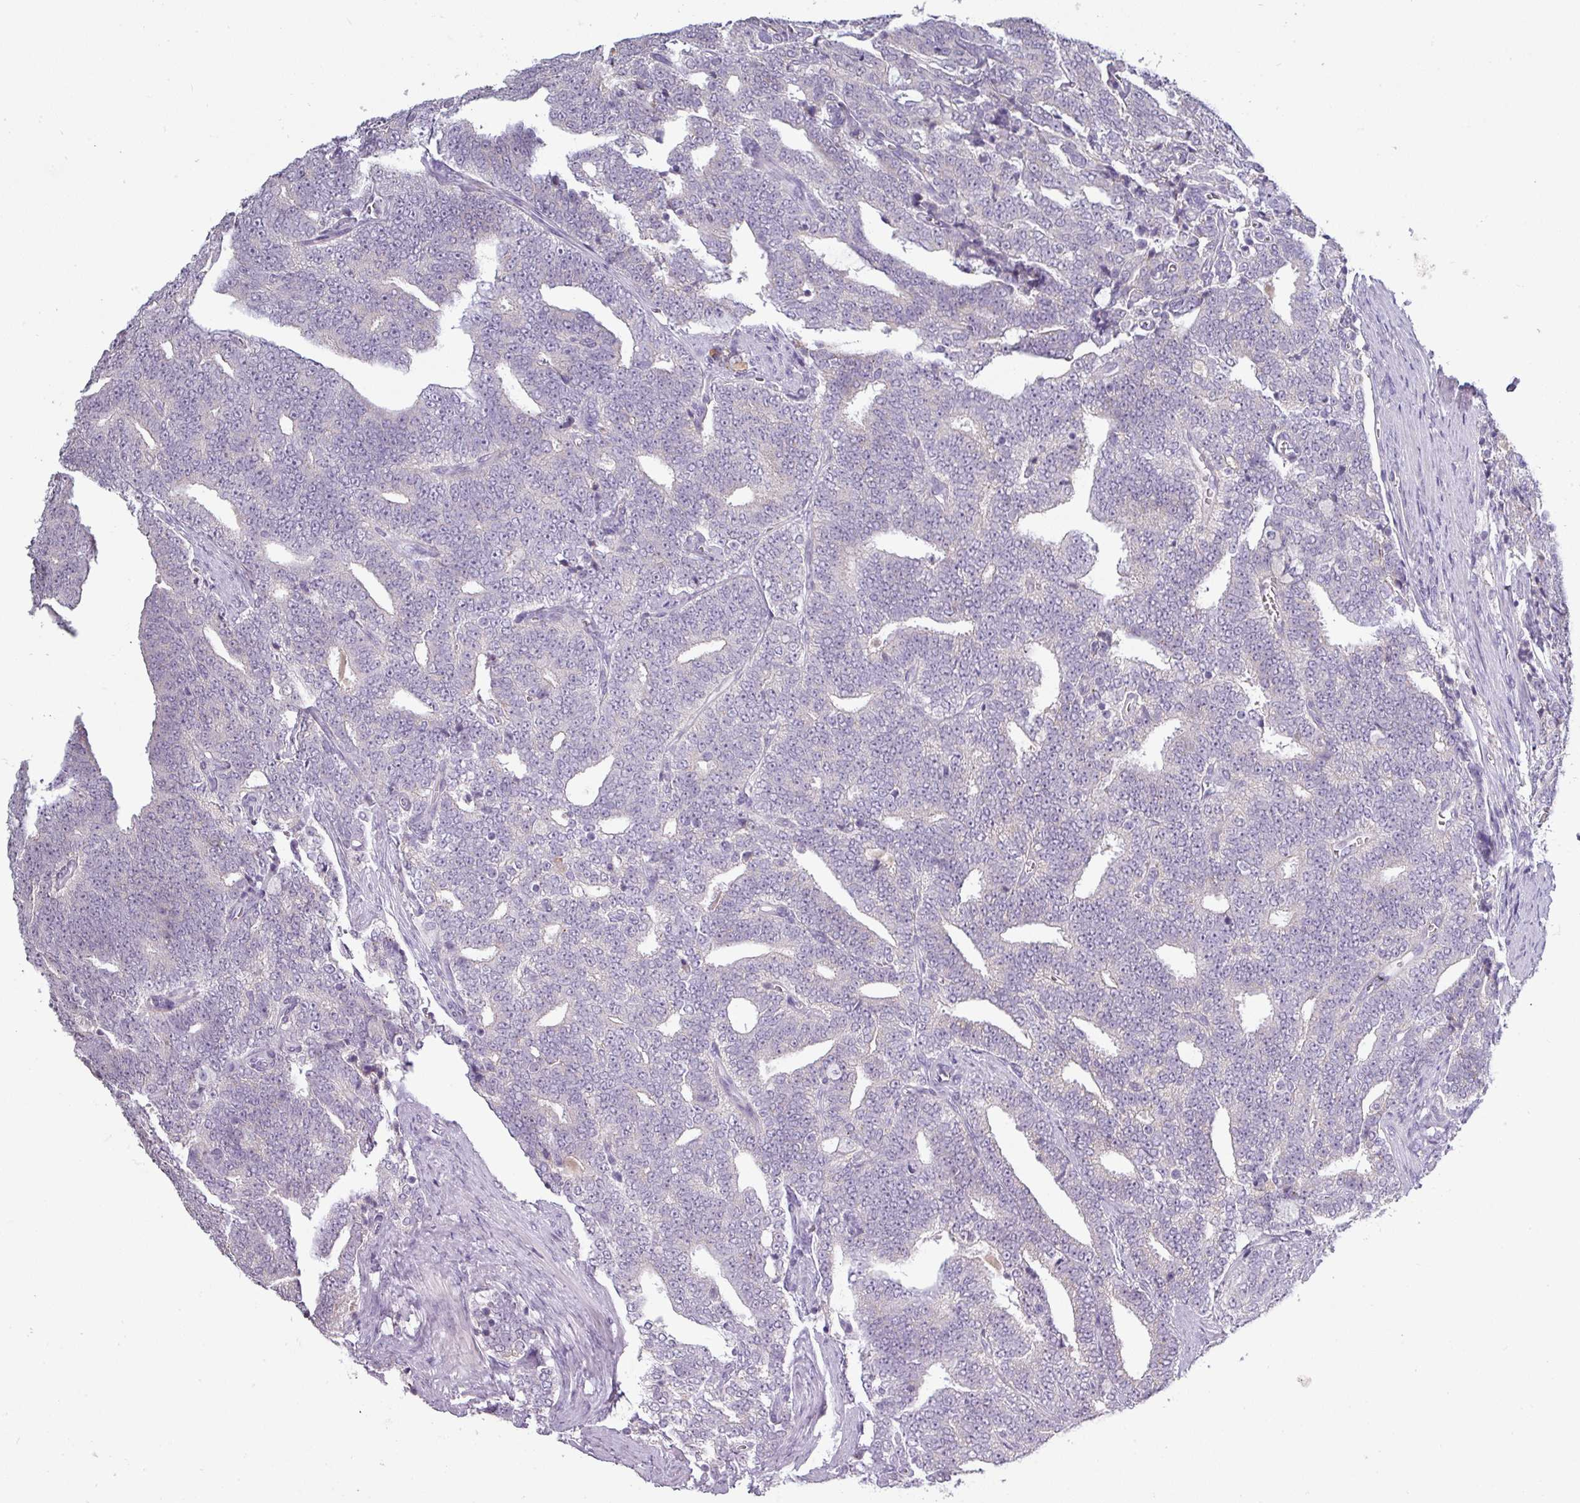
{"staining": {"intensity": "negative", "quantity": "none", "location": "none"}, "tissue": "prostate cancer", "cell_type": "Tumor cells", "image_type": "cancer", "snomed": [{"axis": "morphology", "description": "Adenocarcinoma, High grade"}, {"axis": "topography", "description": "Prostate and seminal vesicle, NOS"}], "caption": "IHC of human prostate cancer (adenocarcinoma (high-grade)) displays no expression in tumor cells.", "gene": "SLC26A9", "patient": {"sex": "male", "age": 67}}